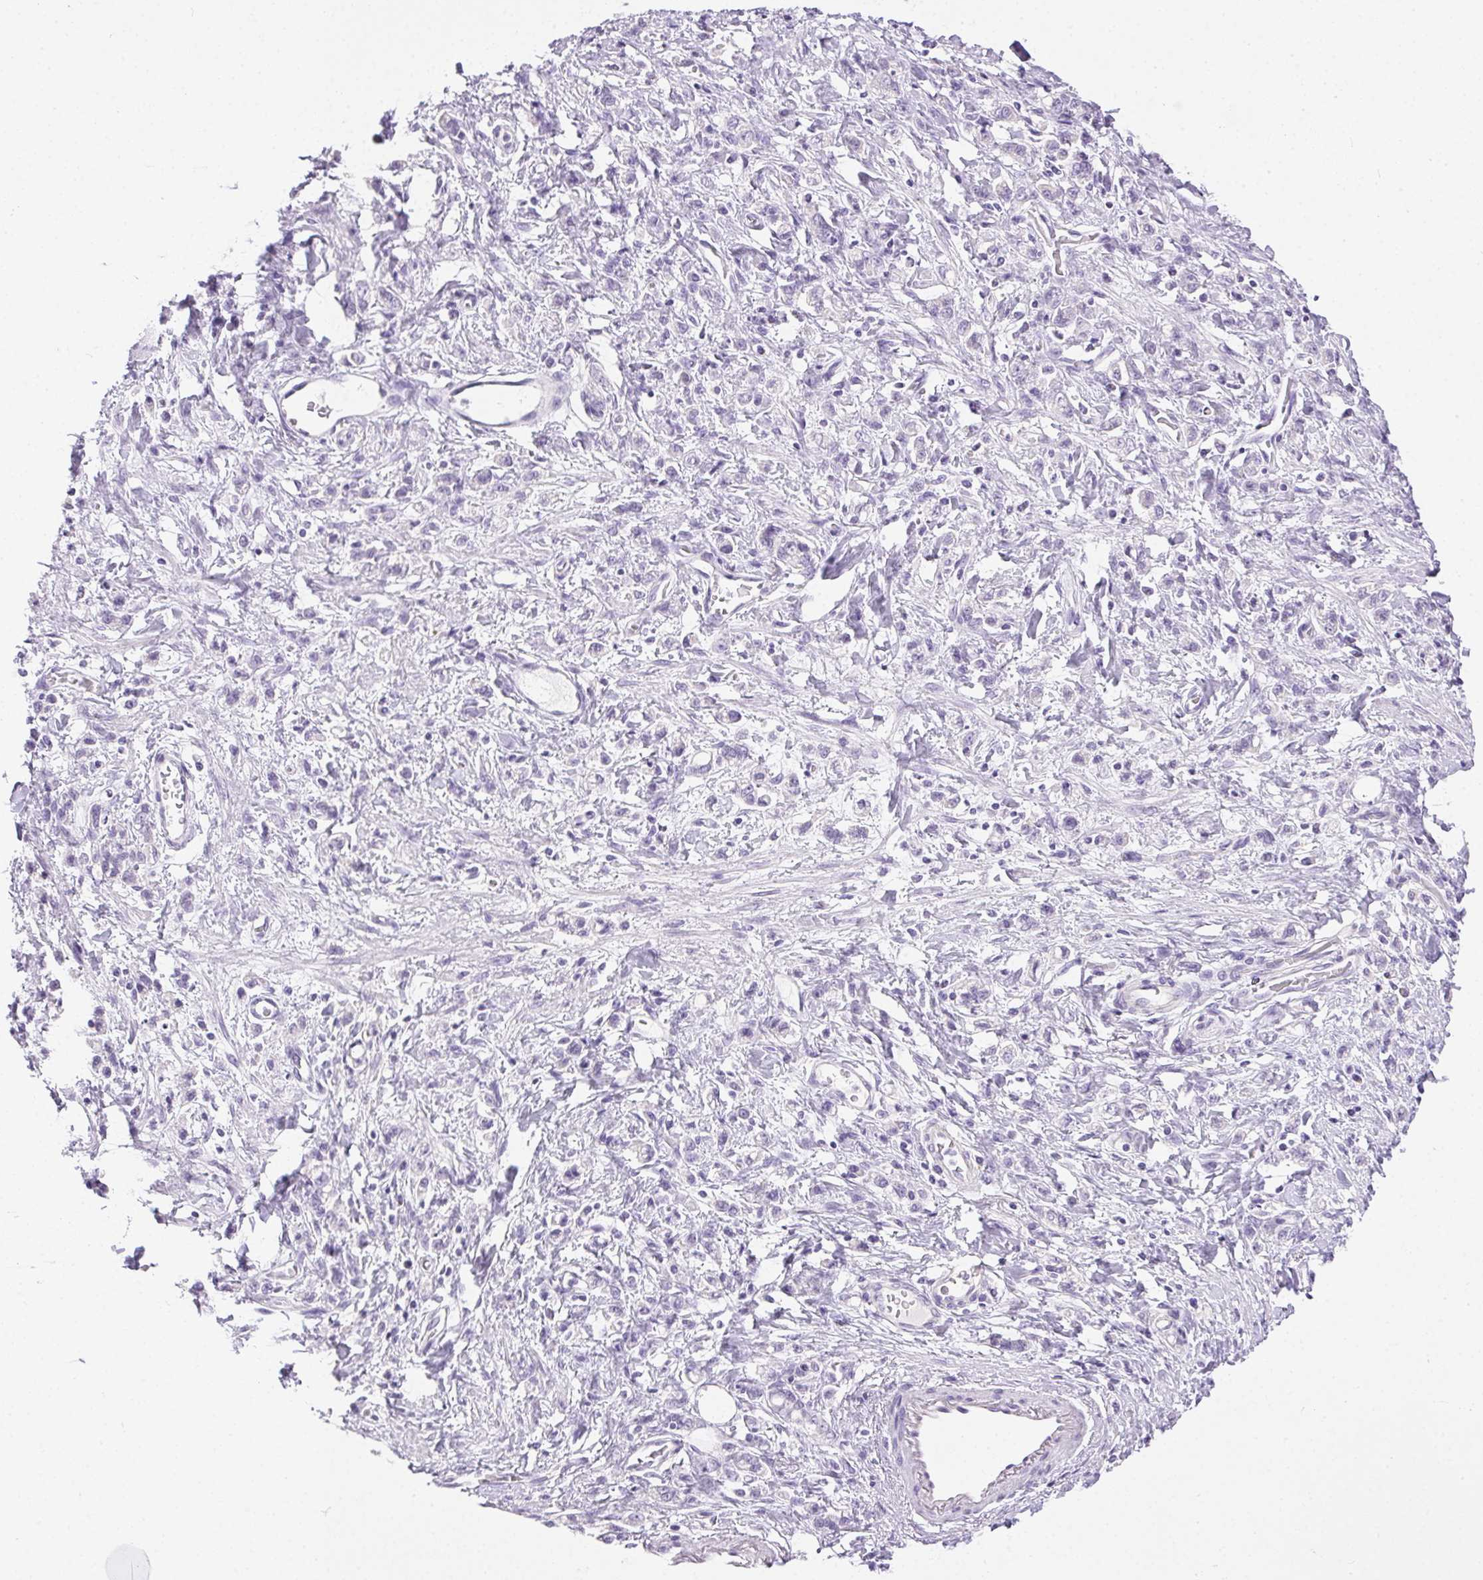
{"staining": {"intensity": "negative", "quantity": "none", "location": "none"}, "tissue": "stomach cancer", "cell_type": "Tumor cells", "image_type": "cancer", "snomed": [{"axis": "morphology", "description": "Adenocarcinoma, NOS"}, {"axis": "topography", "description": "Stomach"}], "caption": "Immunohistochemistry (IHC) micrograph of stomach adenocarcinoma stained for a protein (brown), which exhibits no expression in tumor cells.", "gene": "C20orf85", "patient": {"sex": "male", "age": 77}}